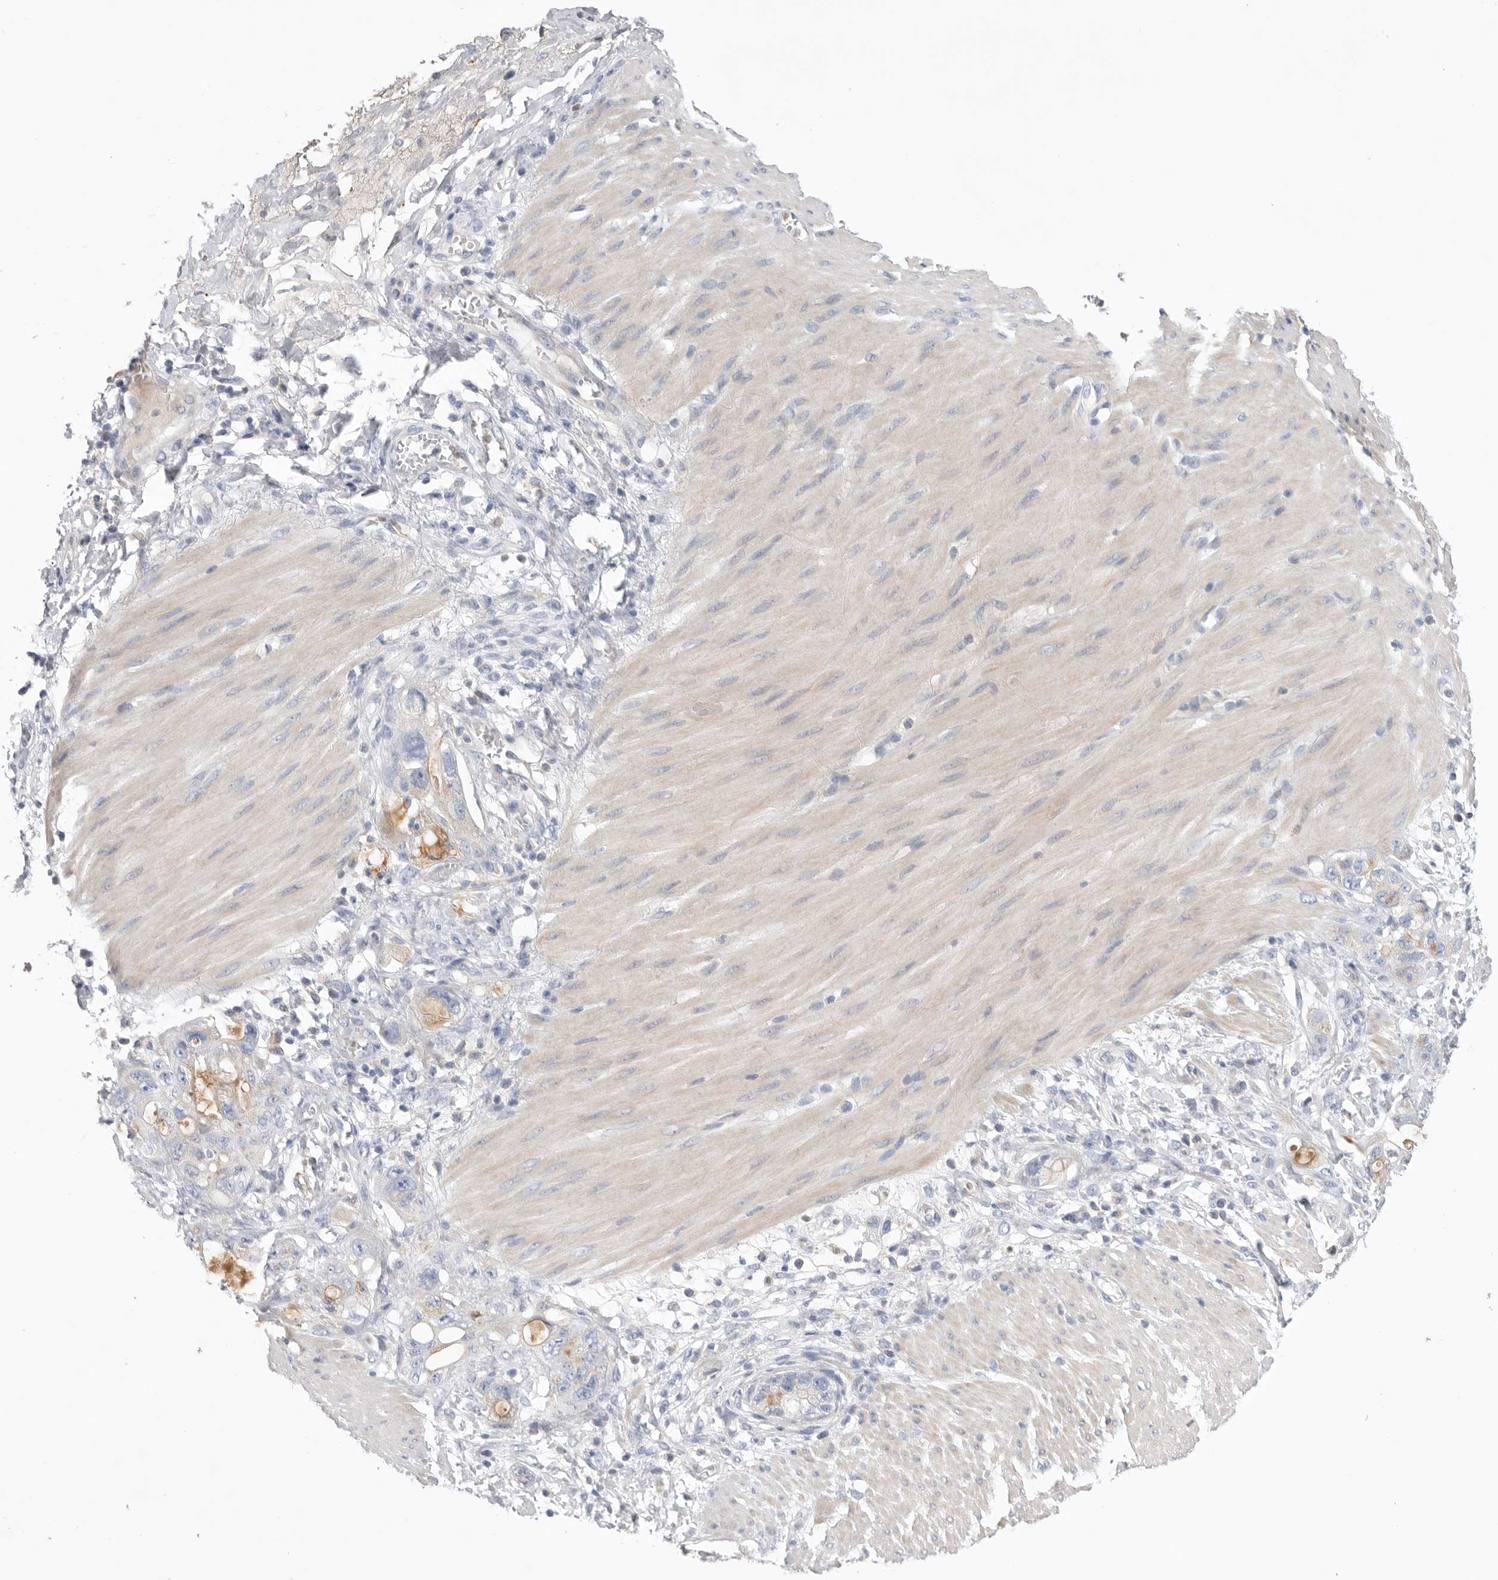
{"staining": {"intensity": "negative", "quantity": "none", "location": "none"}, "tissue": "stomach cancer", "cell_type": "Tumor cells", "image_type": "cancer", "snomed": [{"axis": "morphology", "description": "Adenocarcinoma, NOS"}, {"axis": "topography", "description": "Stomach"}, {"axis": "topography", "description": "Stomach, lower"}], "caption": "Stomach adenocarcinoma stained for a protein using IHC displays no positivity tumor cells.", "gene": "CCDC126", "patient": {"sex": "female", "age": 48}}